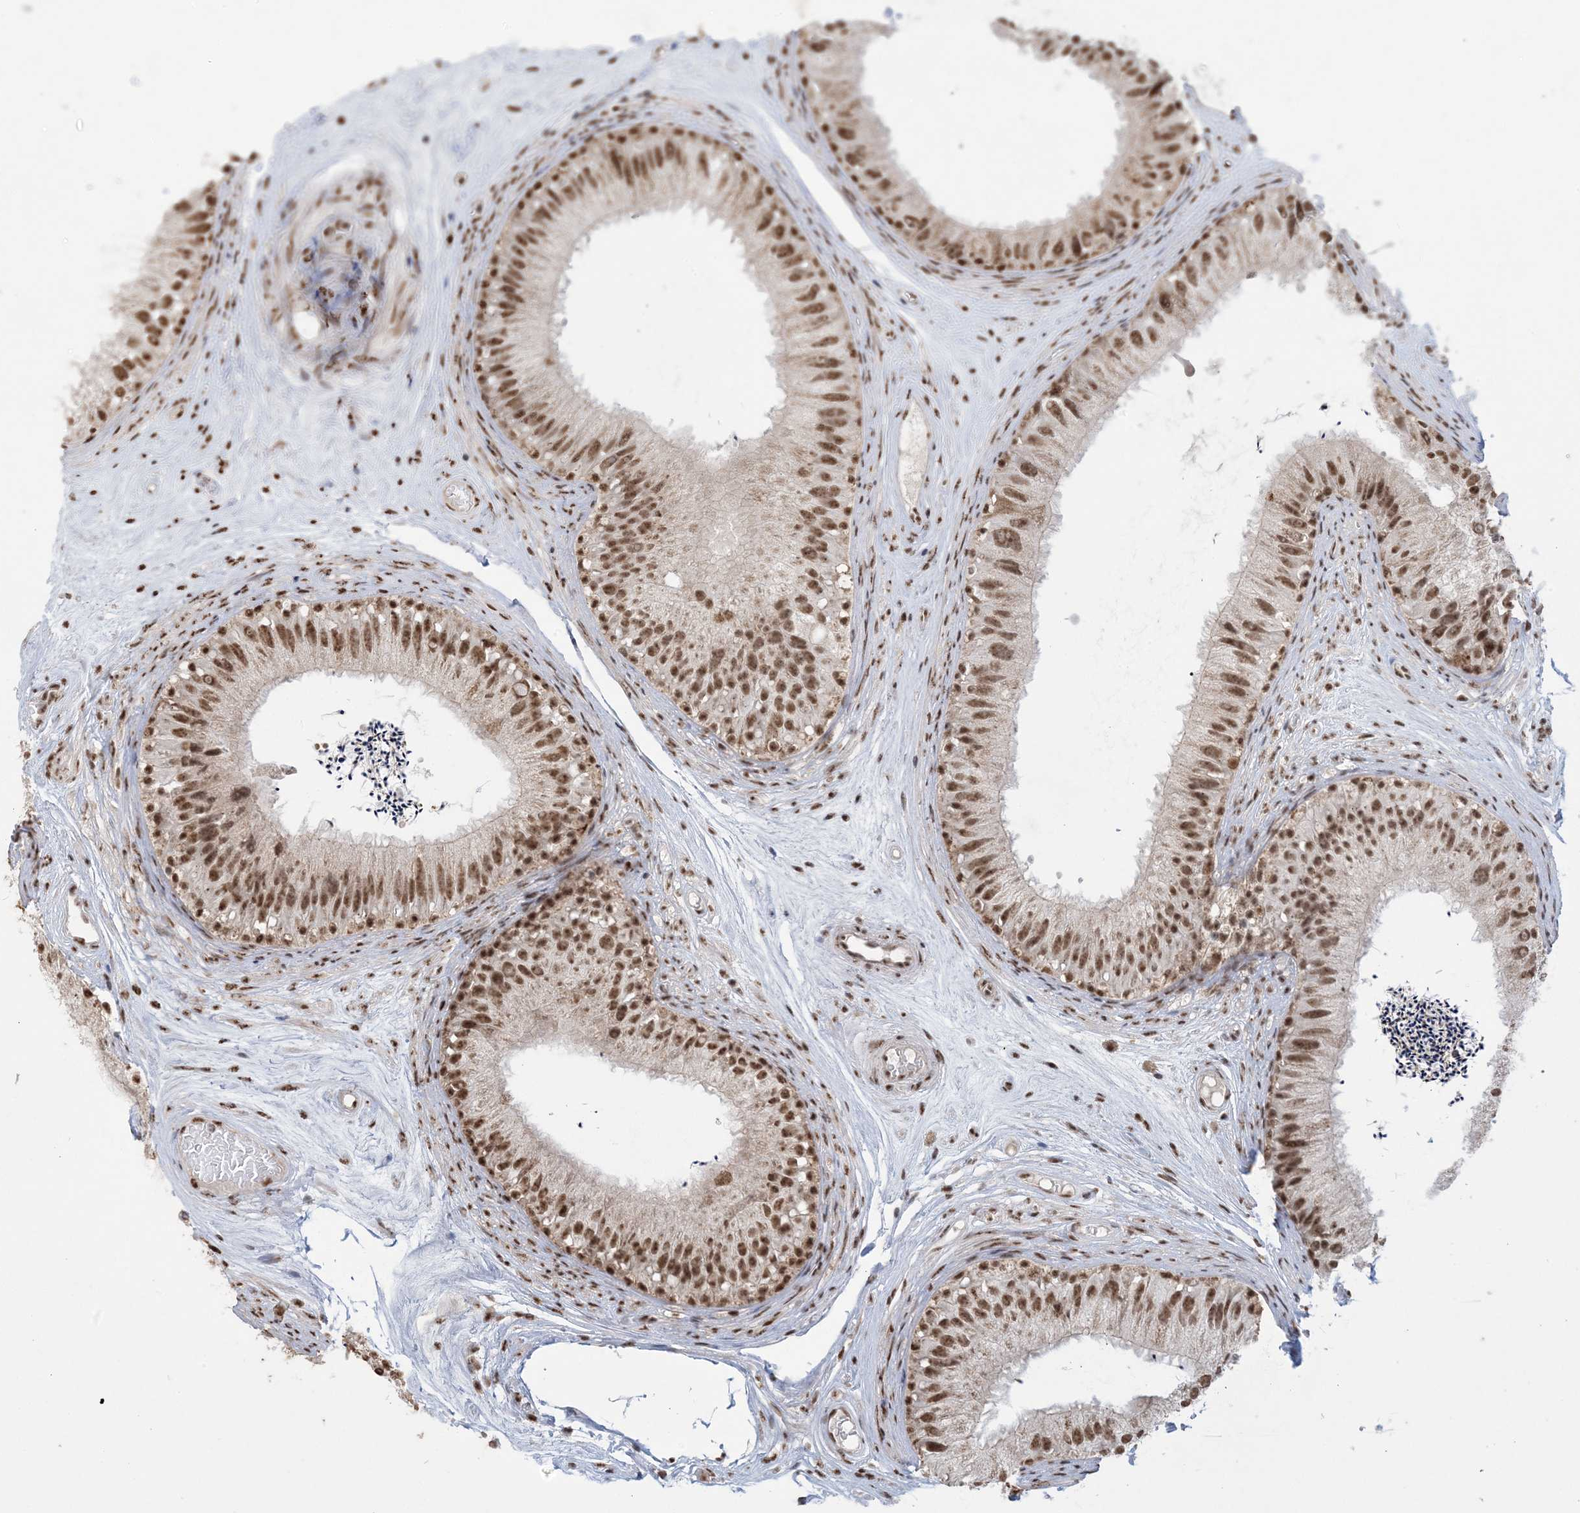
{"staining": {"intensity": "moderate", "quantity": ">75%", "location": "nuclear"}, "tissue": "epididymis", "cell_type": "Glandular cells", "image_type": "normal", "snomed": [{"axis": "morphology", "description": "Normal tissue, NOS"}, {"axis": "topography", "description": "Epididymis"}], "caption": "High-power microscopy captured an immunohistochemistry (IHC) image of unremarkable epididymis, revealing moderate nuclear positivity in approximately >75% of glandular cells.", "gene": "TRMT10C", "patient": {"sex": "male", "age": 77}}